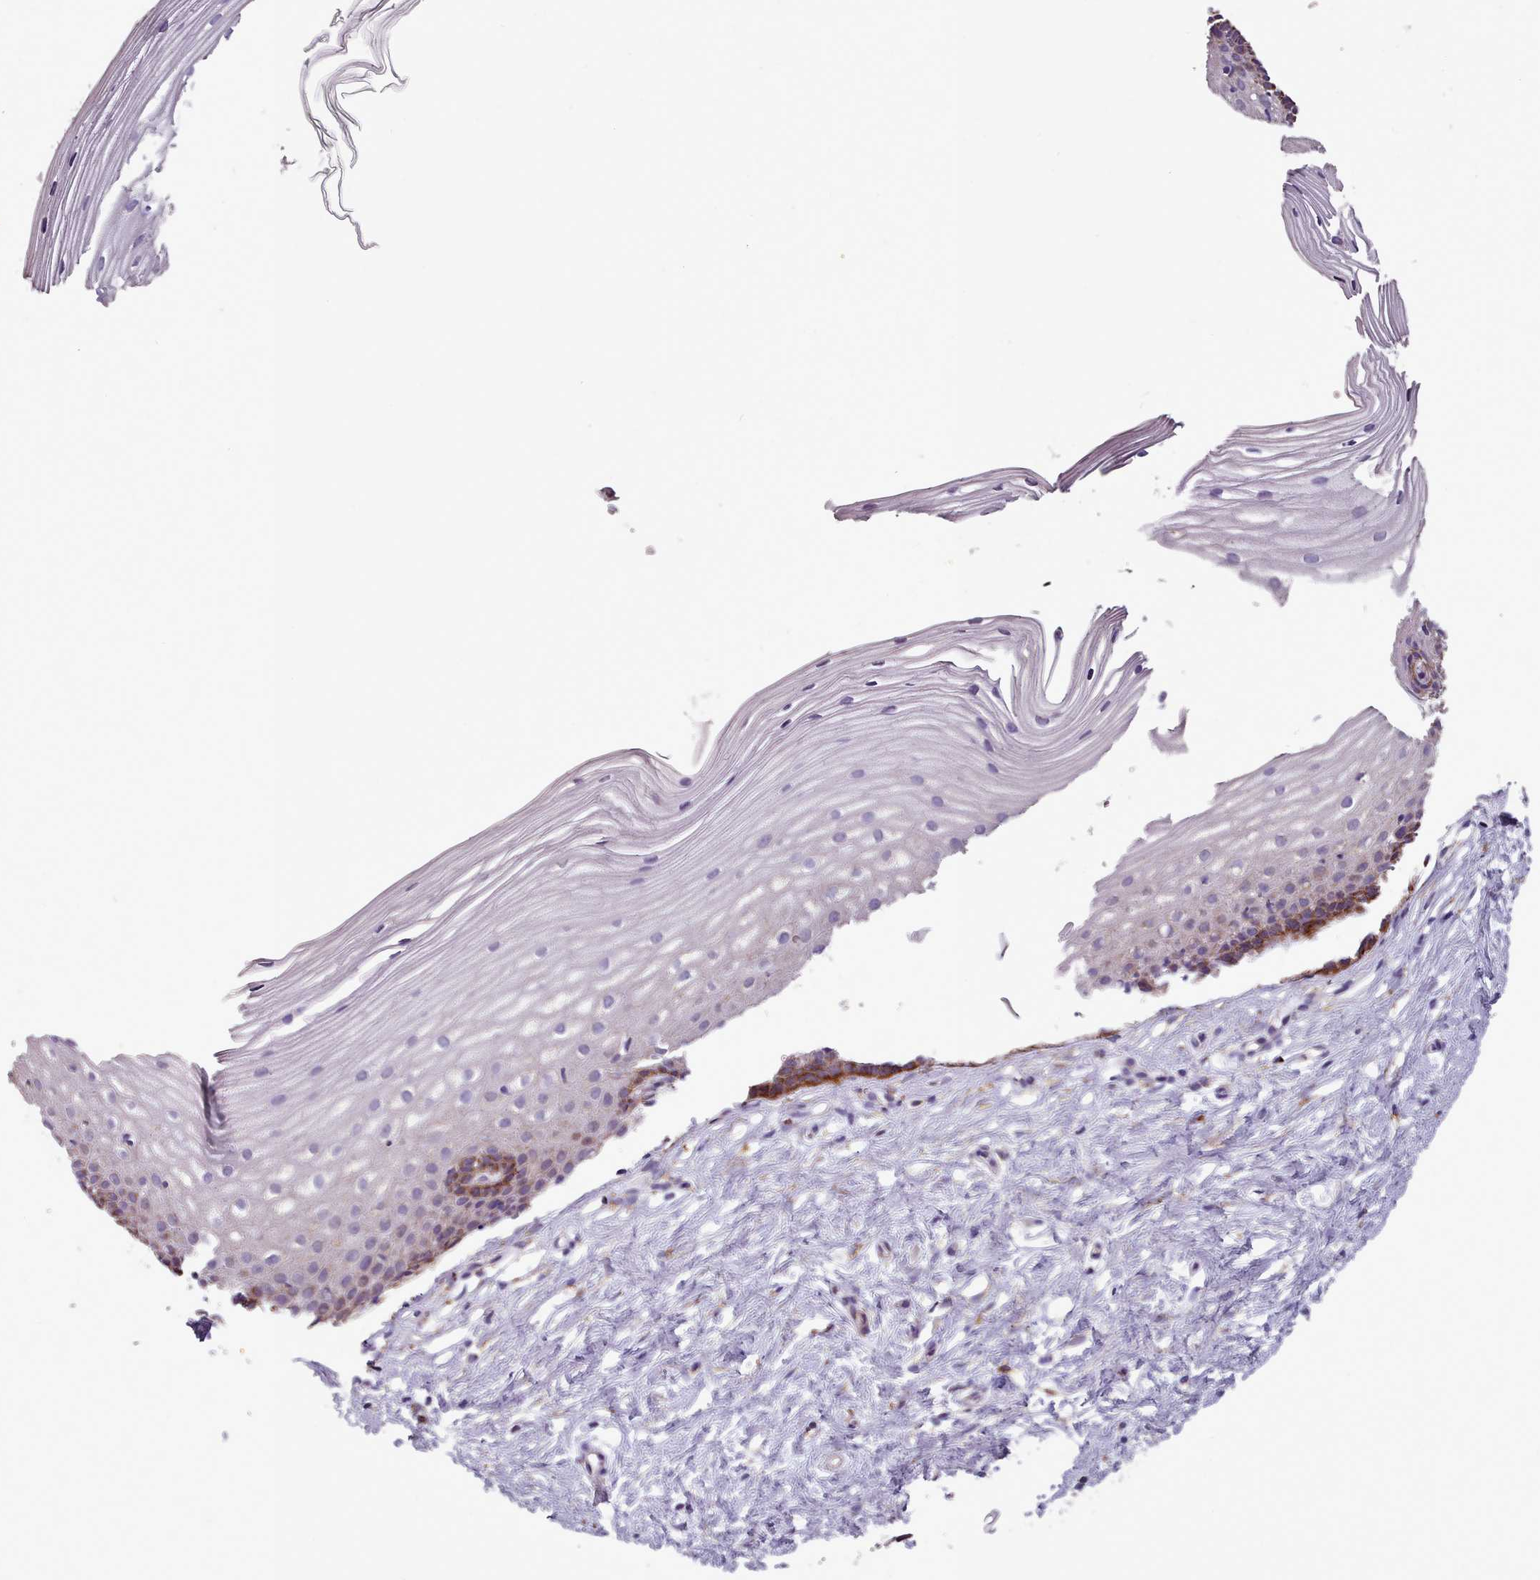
{"staining": {"intensity": "moderate", "quantity": "<25%", "location": "cytoplasmic/membranous"}, "tissue": "cervix", "cell_type": "Glandular cells", "image_type": "normal", "snomed": [{"axis": "morphology", "description": "Normal tissue, NOS"}, {"axis": "topography", "description": "Cervix"}], "caption": "Cervix stained for a protein exhibits moderate cytoplasmic/membranous positivity in glandular cells.", "gene": "FKBP10", "patient": {"sex": "female", "age": 40}}